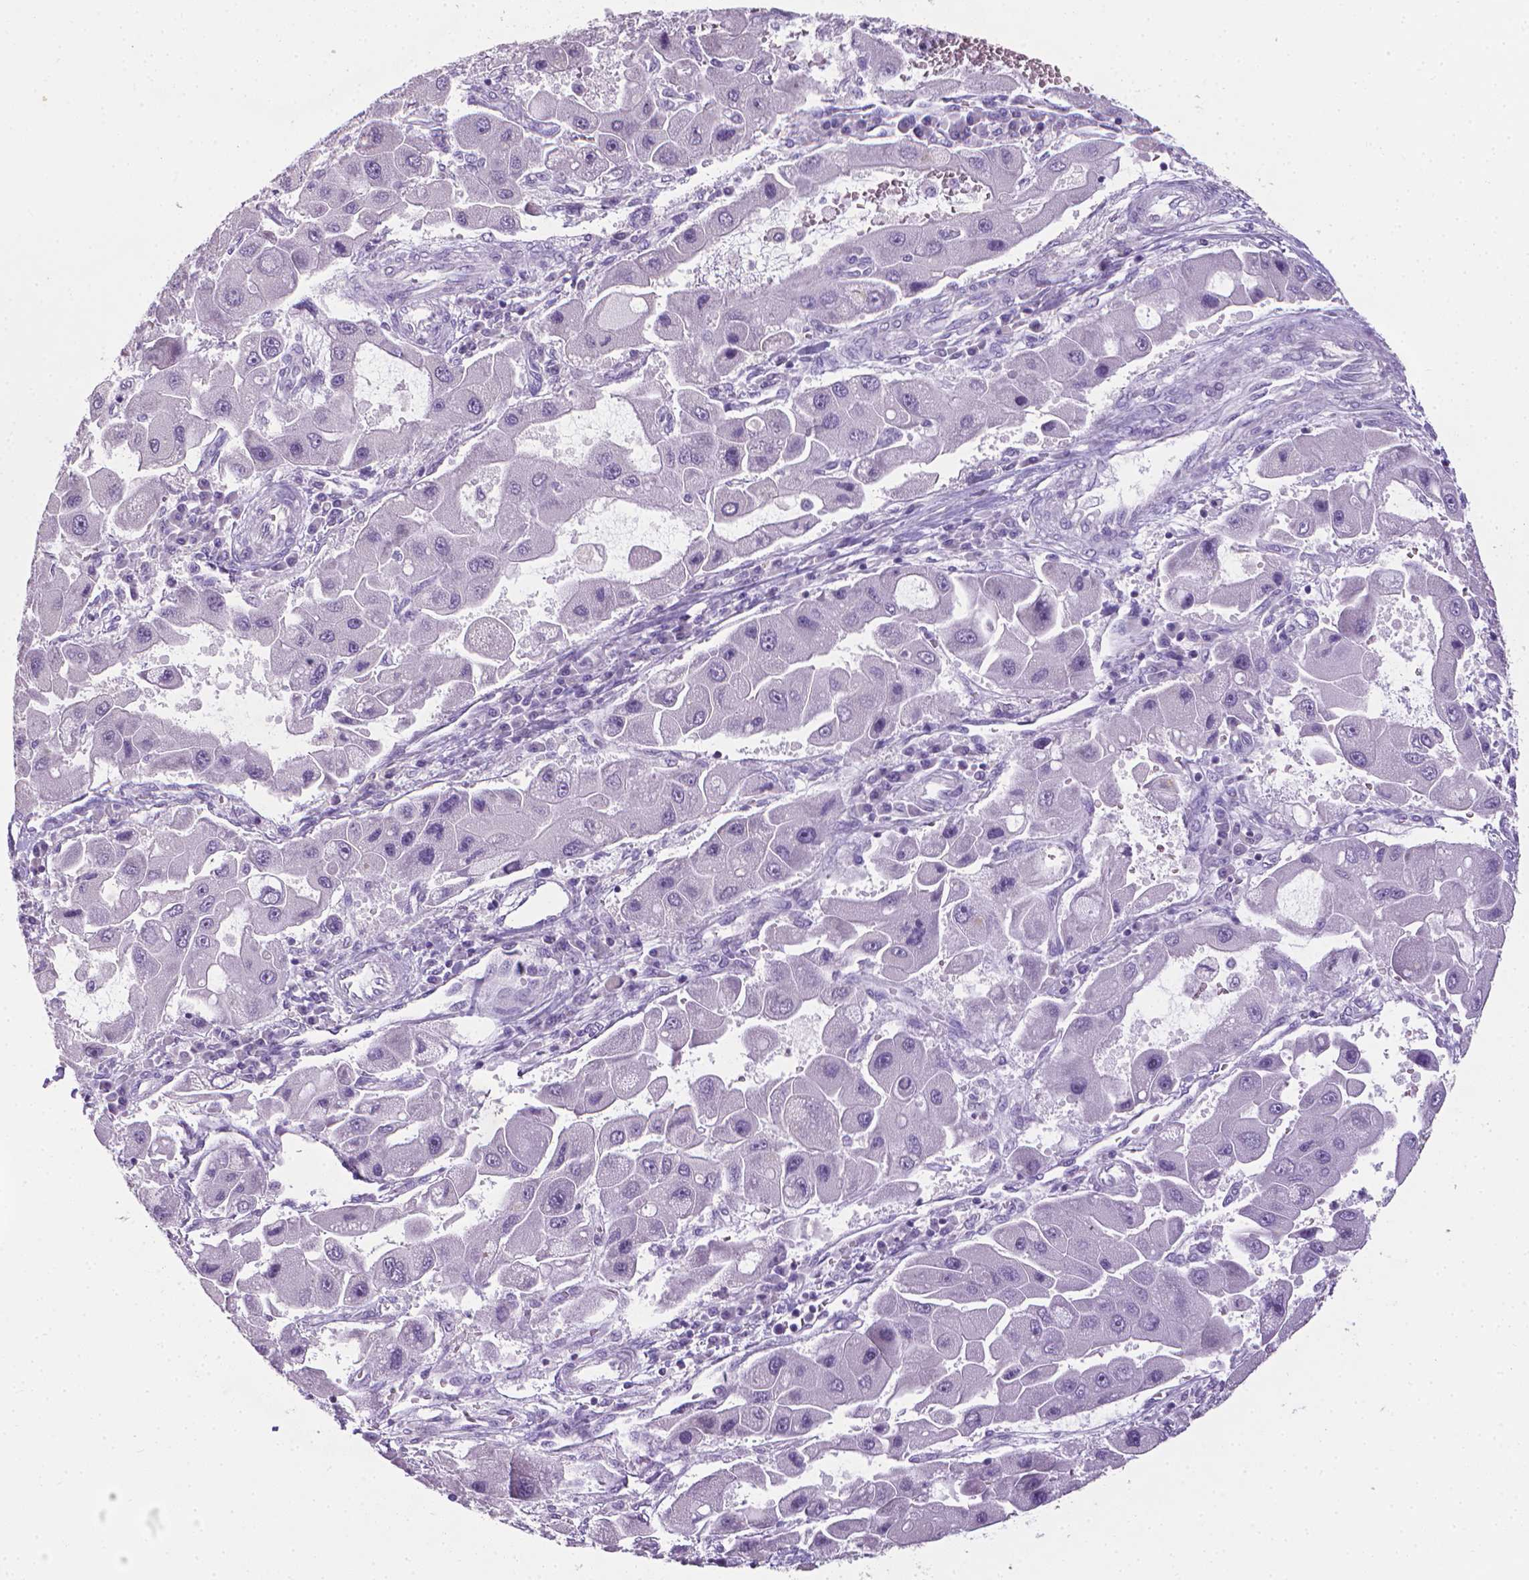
{"staining": {"intensity": "negative", "quantity": "none", "location": "none"}, "tissue": "liver cancer", "cell_type": "Tumor cells", "image_type": "cancer", "snomed": [{"axis": "morphology", "description": "Carcinoma, Hepatocellular, NOS"}, {"axis": "topography", "description": "Liver"}], "caption": "This is a photomicrograph of immunohistochemistry (IHC) staining of liver cancer (hepatocellular carcinoma), which shows no positivity in tumor cells. Brightfield microscopy of immunohistochemistry (IHC) stained with DAB (3,3'-diaminobenzidine) (brown) and hematoxylin (blue), captured at high magnification.", "gene": "XPNPEP2", "patient": {"sex": "male", "age": 24}}